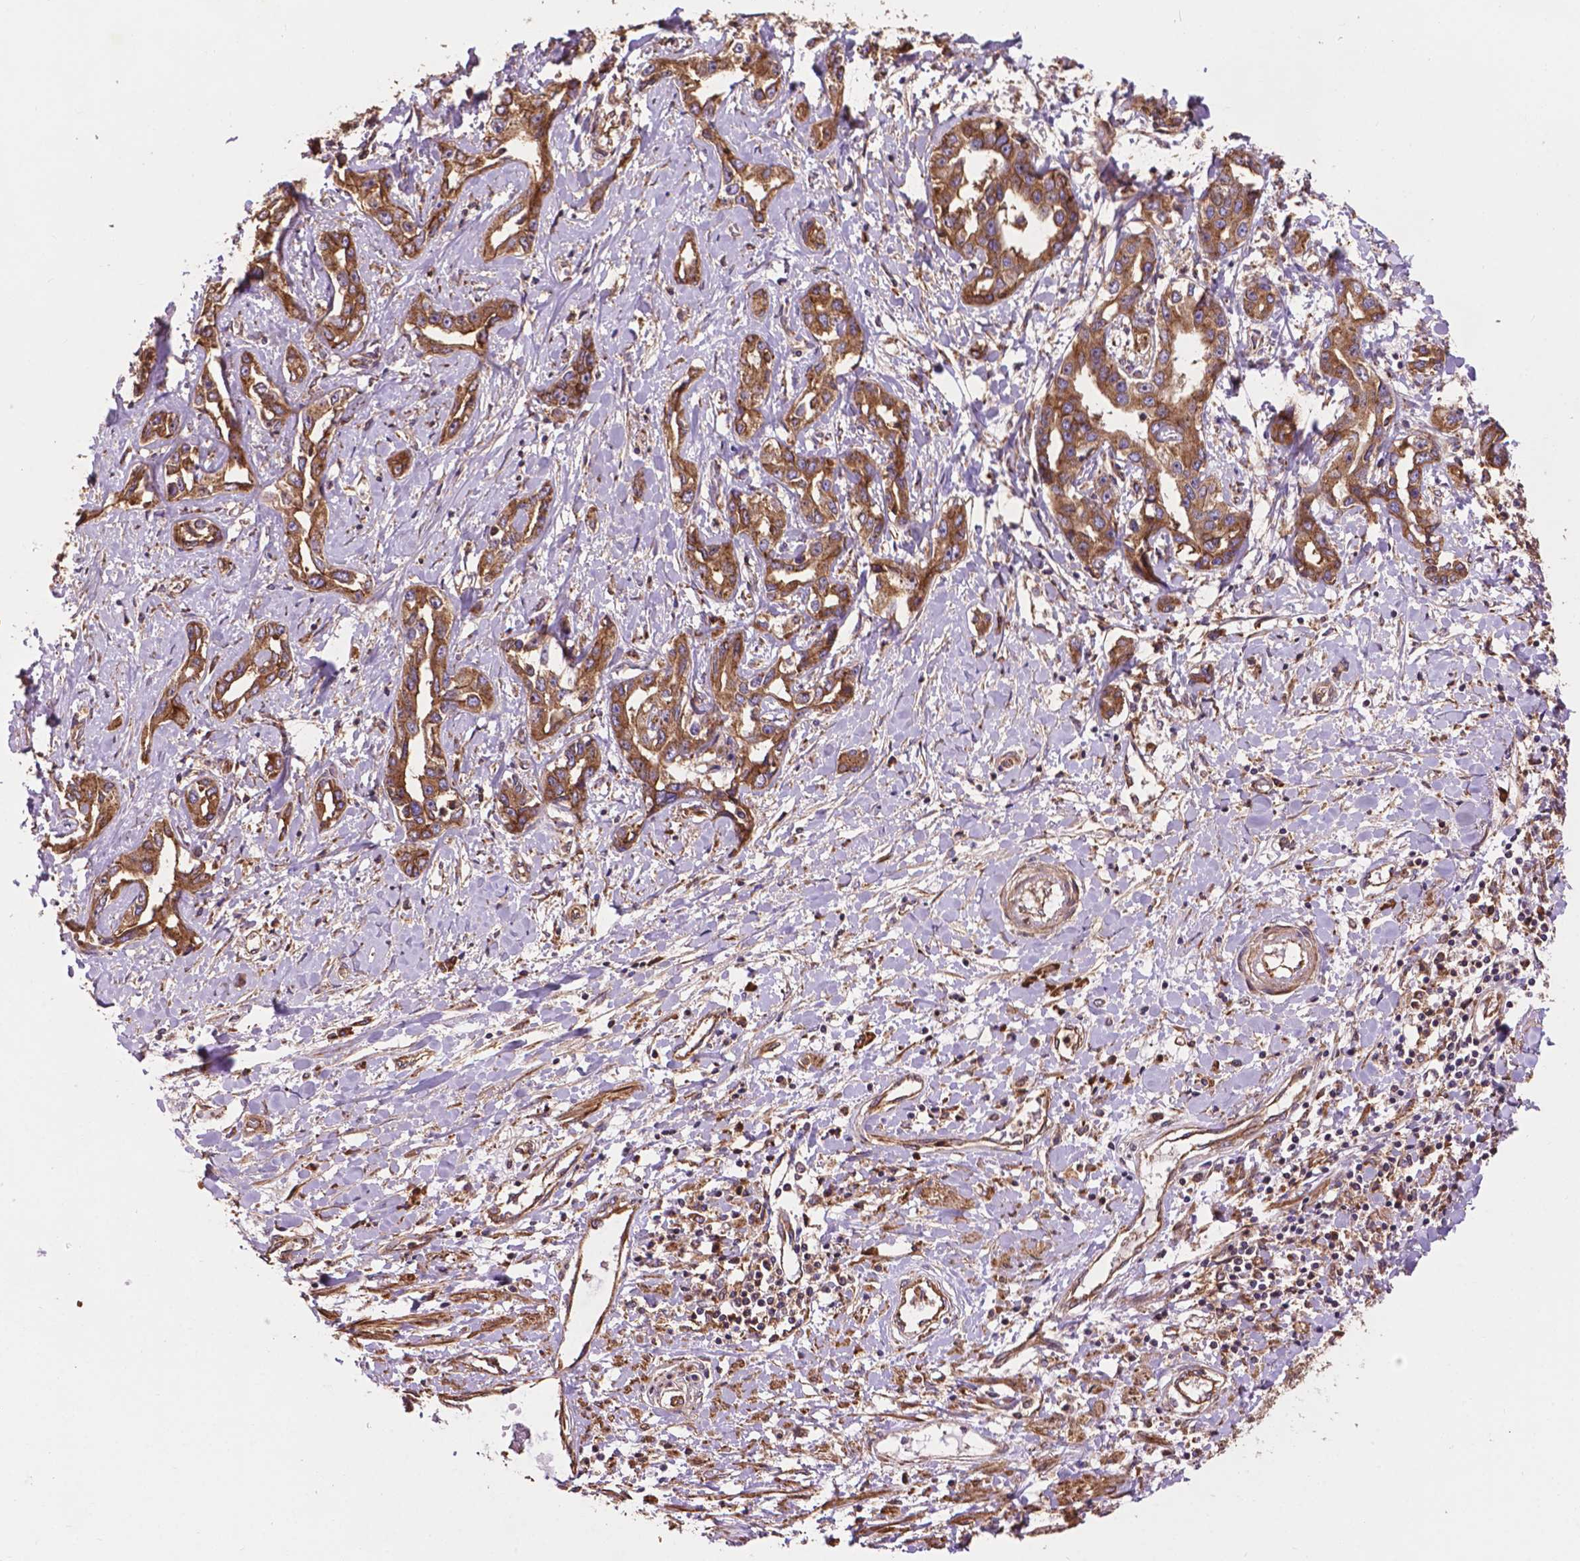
{"staining": {"intensity": "moderate", "quantity": ">75%", "location": "cytoplasmic/membranous"}, "tissue": "liver cancer", "cell_type": "Tumor cells", "image_type": "cancer", "snomed": [{"axis": "morphology", "description": "Cholangiocarcinoma"}, {"axis": "topography", "description": "Liver"}], "caption": "Protein analysis of cholangiocarcinoma (liver) tissue displays moderate cytoplasmic/membranous staining in about >75% of tumor cells.", "gene": "CCDC71L", "patient": {"sex": "male", "age": 59}}